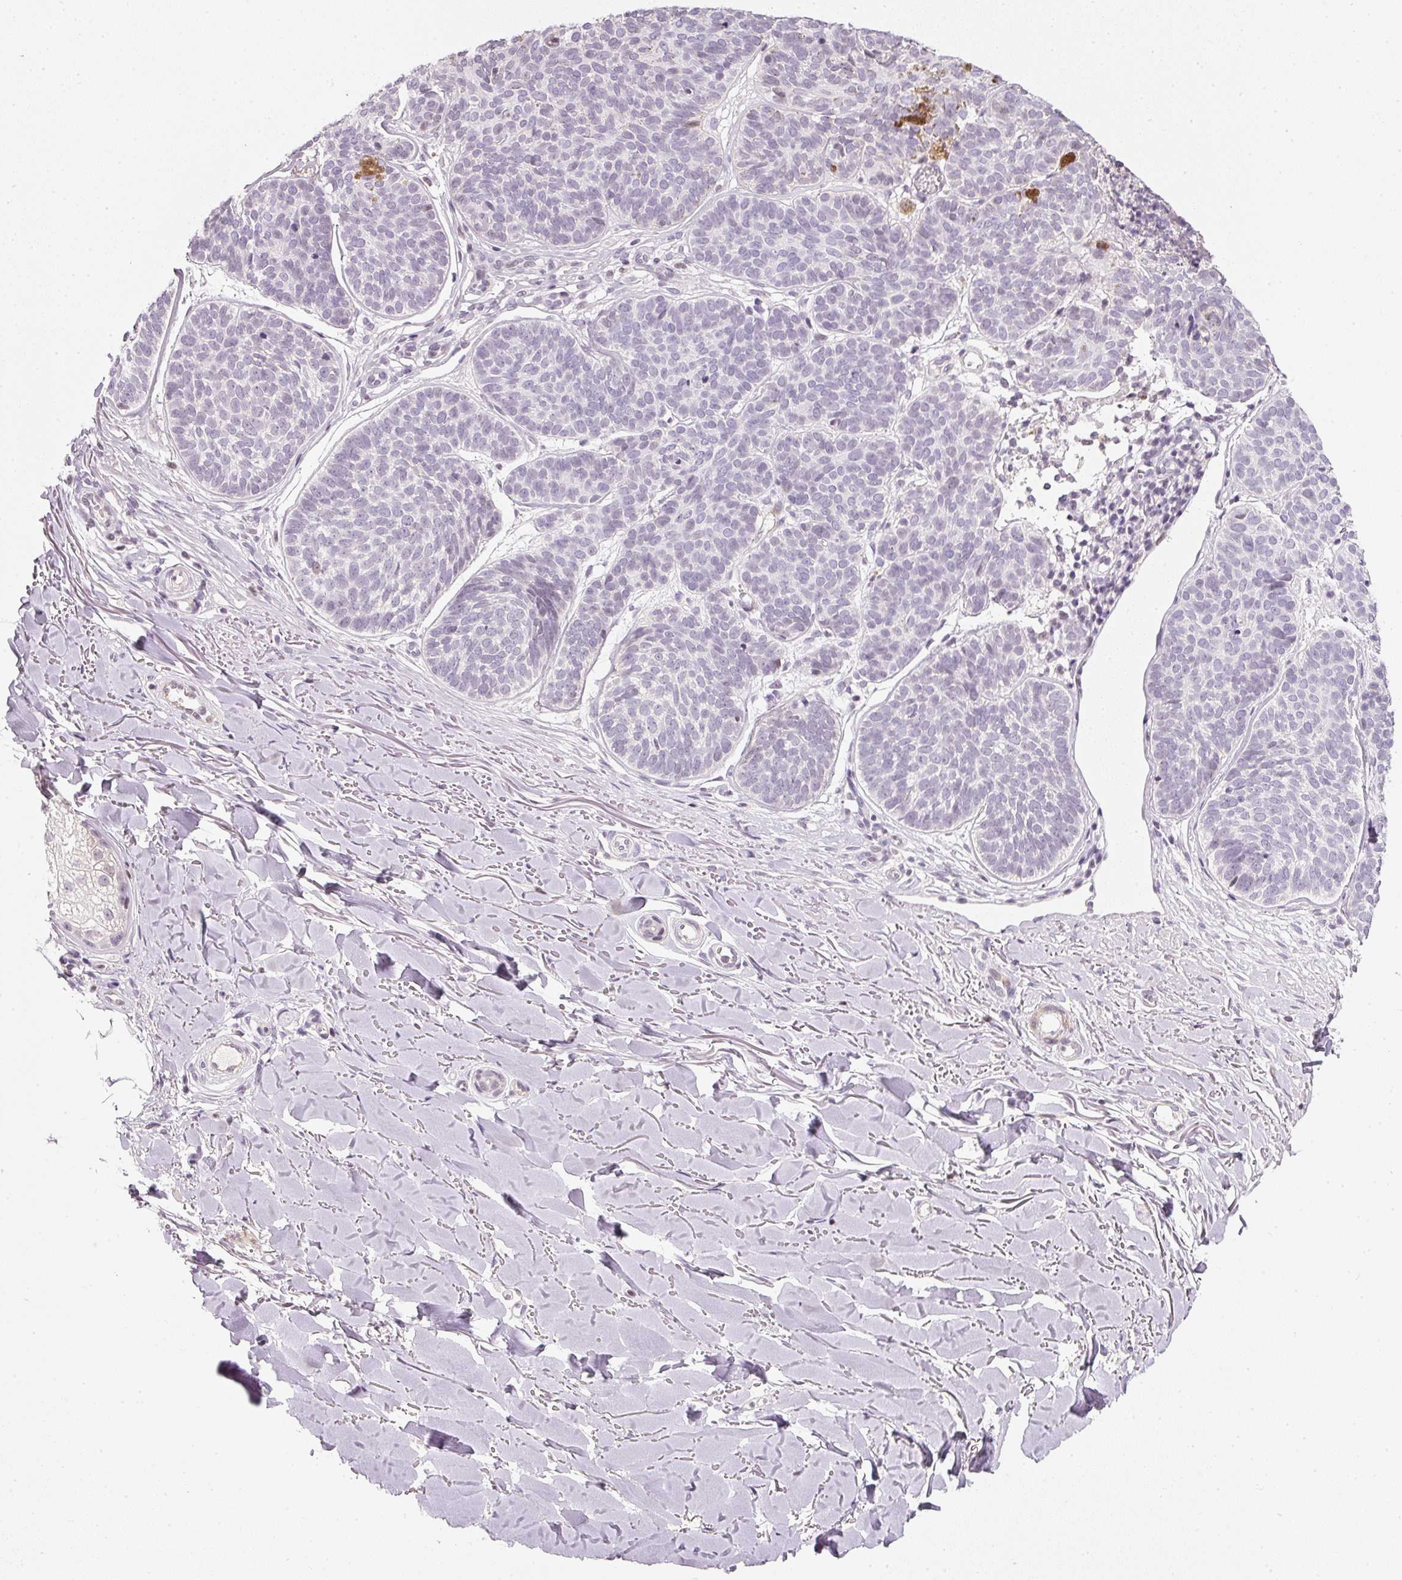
{"staining": {"intensity": "negative", "quantity": "none", "location": "none"}, "tissue": "skin cancer", "cell_type": "Tumor cells", "image_type": "cancer", "snomed": [{"axis": "morphology", "description": "Basal cell carcinoma"}, {"axis": "topography", "description": "Skin"}, {"axis": "topography", "description": "Skin of neck"}, {"axis": "topography", "description": "Skin of shoulder"}, {"axis": "topography", "description": "Skin of back"}], "caption": "Tumor cells show no significant positivity in skin basal cell carcinoma. The staining is performed using DAB brown chromogen with nuclei counter-stained in using hematoxylin.", "gene": "NRDE2", "patient": {"sex": "male", "age": 80}}